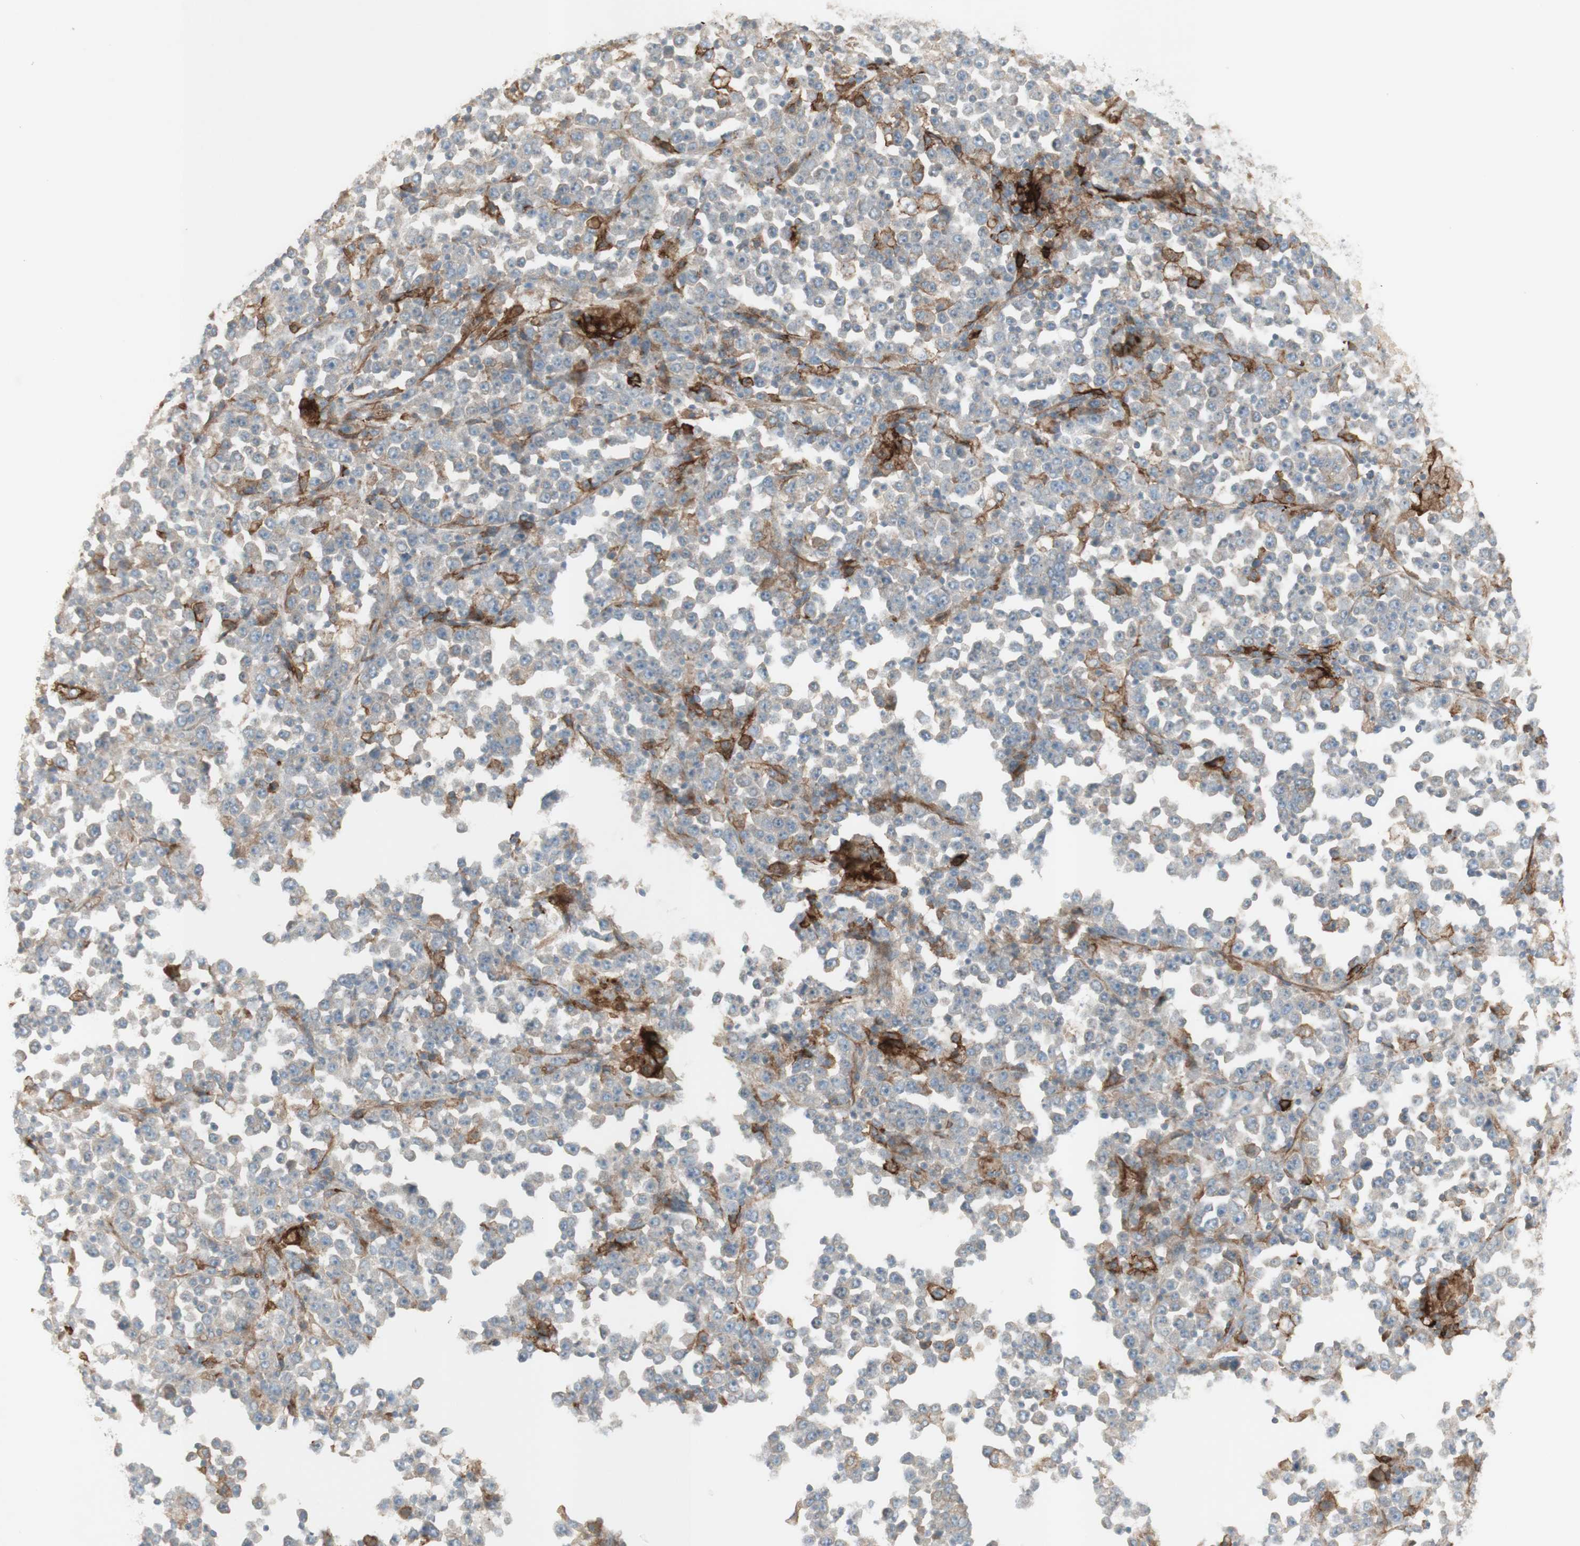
{"staining": {"intensity": "negative", "quantity": "none", "location": "none"}, "tissue": "stomach cancer", "cell_type": "Tumor cells", "image_type": "cancer", "snomed": [{"axis": "morphology", "description": "Normal tissue, NOS"}, {"axis": "morphology", "description": "Adenocarcinoma, NOS"}, {"axis": "topography", "description": "Stomach, upper"}, {"axis": "topography", "description": "Stomach"}], "caption": "The histopathology image displays no staining of tumor cells in stomach cancer (adenocarcinoma). The staining was performed using DAB (3,3'-diaminobenzidine) to visualize the protein expression in brown, while the nuclei were stained in blue with hematoxylin (Magnification: 20x).", "gene": "PTGER4", "patient": {"sex": "male", "age": 59}}